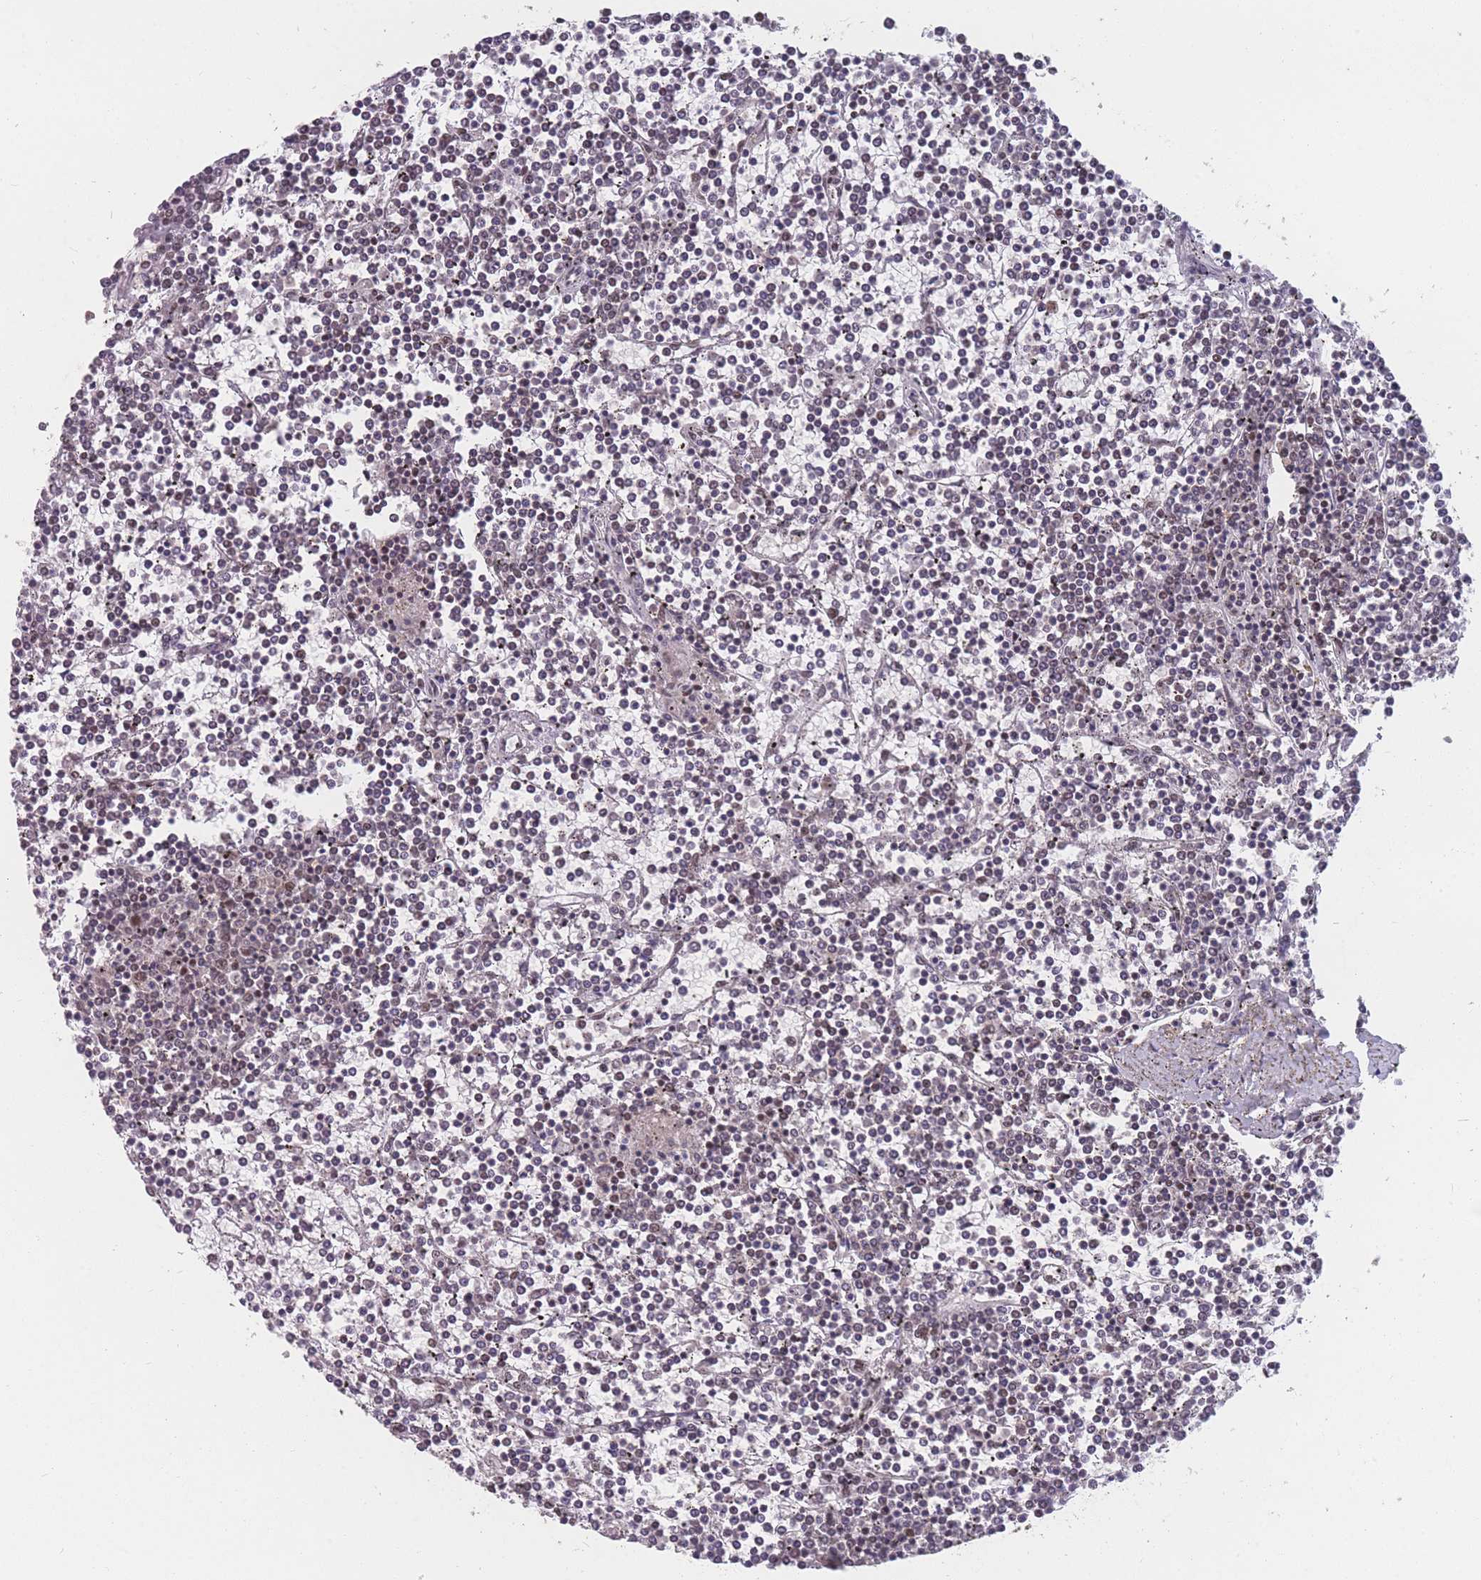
{"staining": {"intensity": "moderate", "quantity": "25%-75%", "location": "nuclear"}, "tissue": "lymphoma", "cell_type": "Tumor cells", "image_type": "cancer", "snomed": [{"axis": "morphology", "description": "Malignant lymphoma, non-Hodgkin's type, Low grade"}, {"axis": "topography", "description": "Spleen"}], "caption": "Lymphoma stained with a protein marker reveals moderate staining in tumor cells.", "gene": "SNRPA1", "patient": {"sex": "female", "age": 19}}